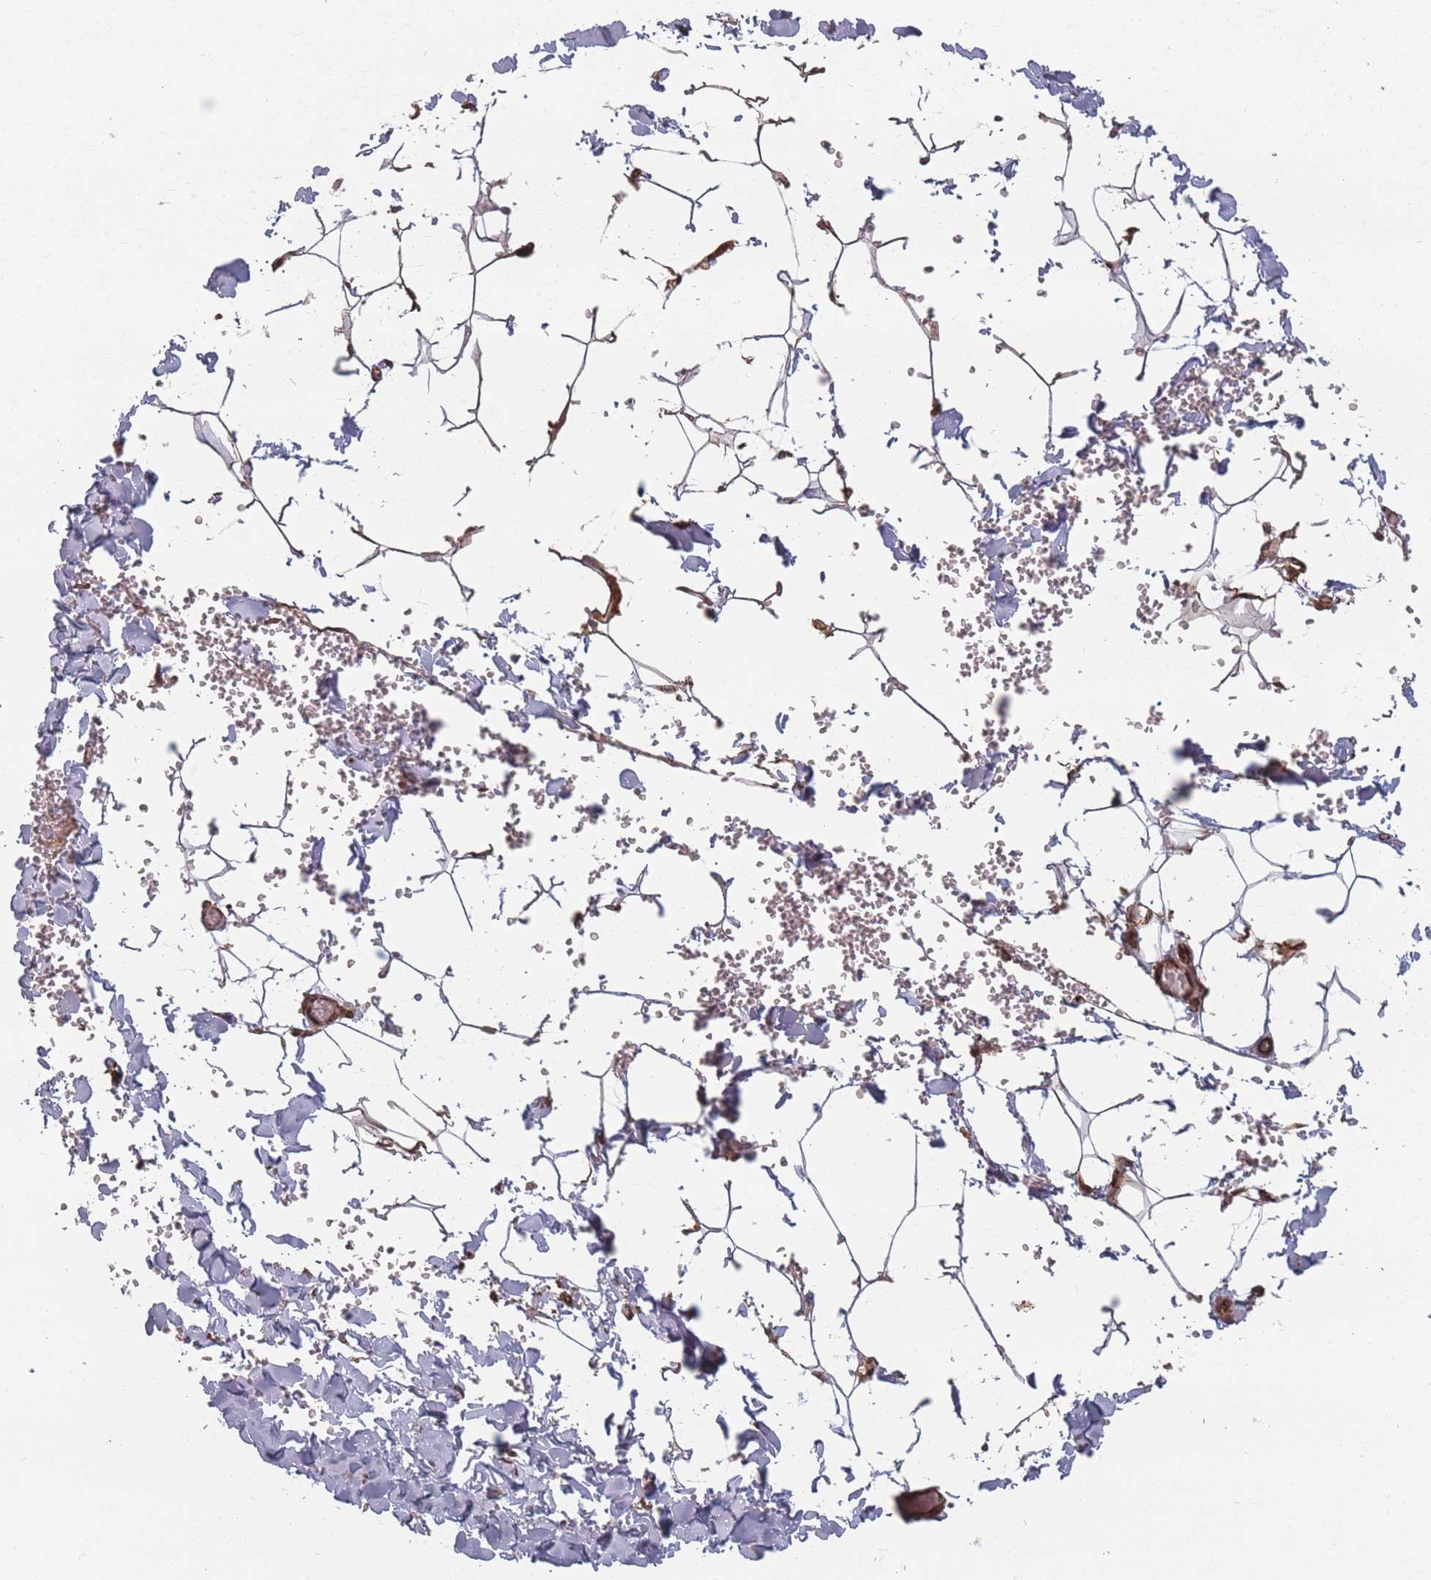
{"staining": {"intensity": "negative", "quantity": "none", "location": "none"}, "tissue": "adipose tissue", "cell_type": "Adipocytes", "image_type": "normal", "snomed": [{"axis": "morphology", "description": "Normal tissue, NOS"}, {"axis": "topography", "description": "Gallbladder"}, {"axis": "topography", "description": "Peripheral nerve tissue"}], "caption": "Adipocytes are negative for brown protein staining in unremarkable adipose tissue. (DAB (3,3'-diaminobenzidine) immunohistochemistry (IHC) with hematoxylin counter stain).", "gene": "EEF1AKMT2", "patient": {"sex": "male", "age": 38}}